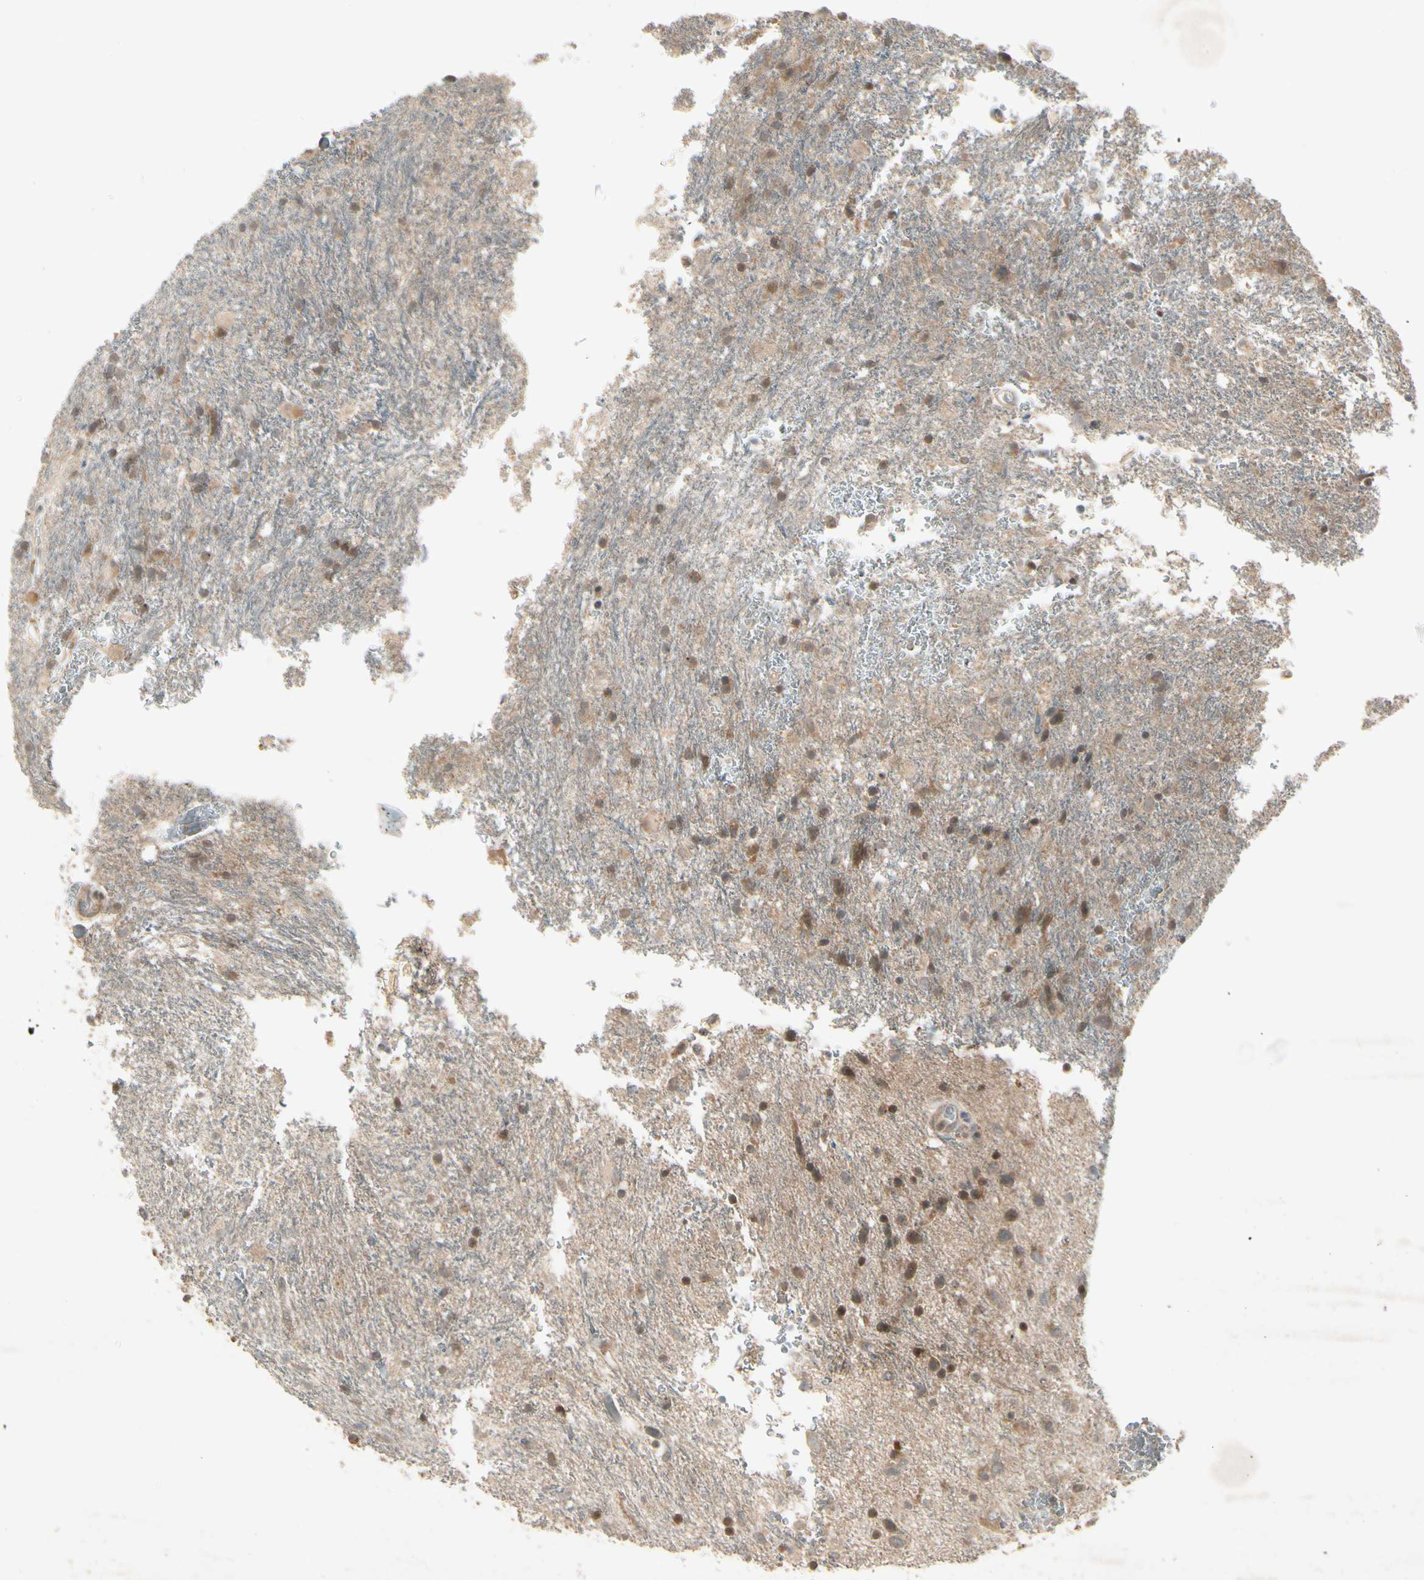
{"staining": {"intensity": "moderate", "quantity": "25%-75%", "location": "nuclear"}, "tissue": "glioma", "cell_type": "Tumor cells", "image_type": "cancer", "snomed": [{"axis": "morphology", "description": "Glioma, malignant, Low grade"}, {"axis": "topography", "description": "Brain"}], "caption": "Low-grade glioma (malignant) tissue reveals moderate nuclear staining in approximately 25%-75% of tumor cells Nuclei are stained in blue.", "gene": "FHDC1", "patient": {"sex": "male", "age": 77}}